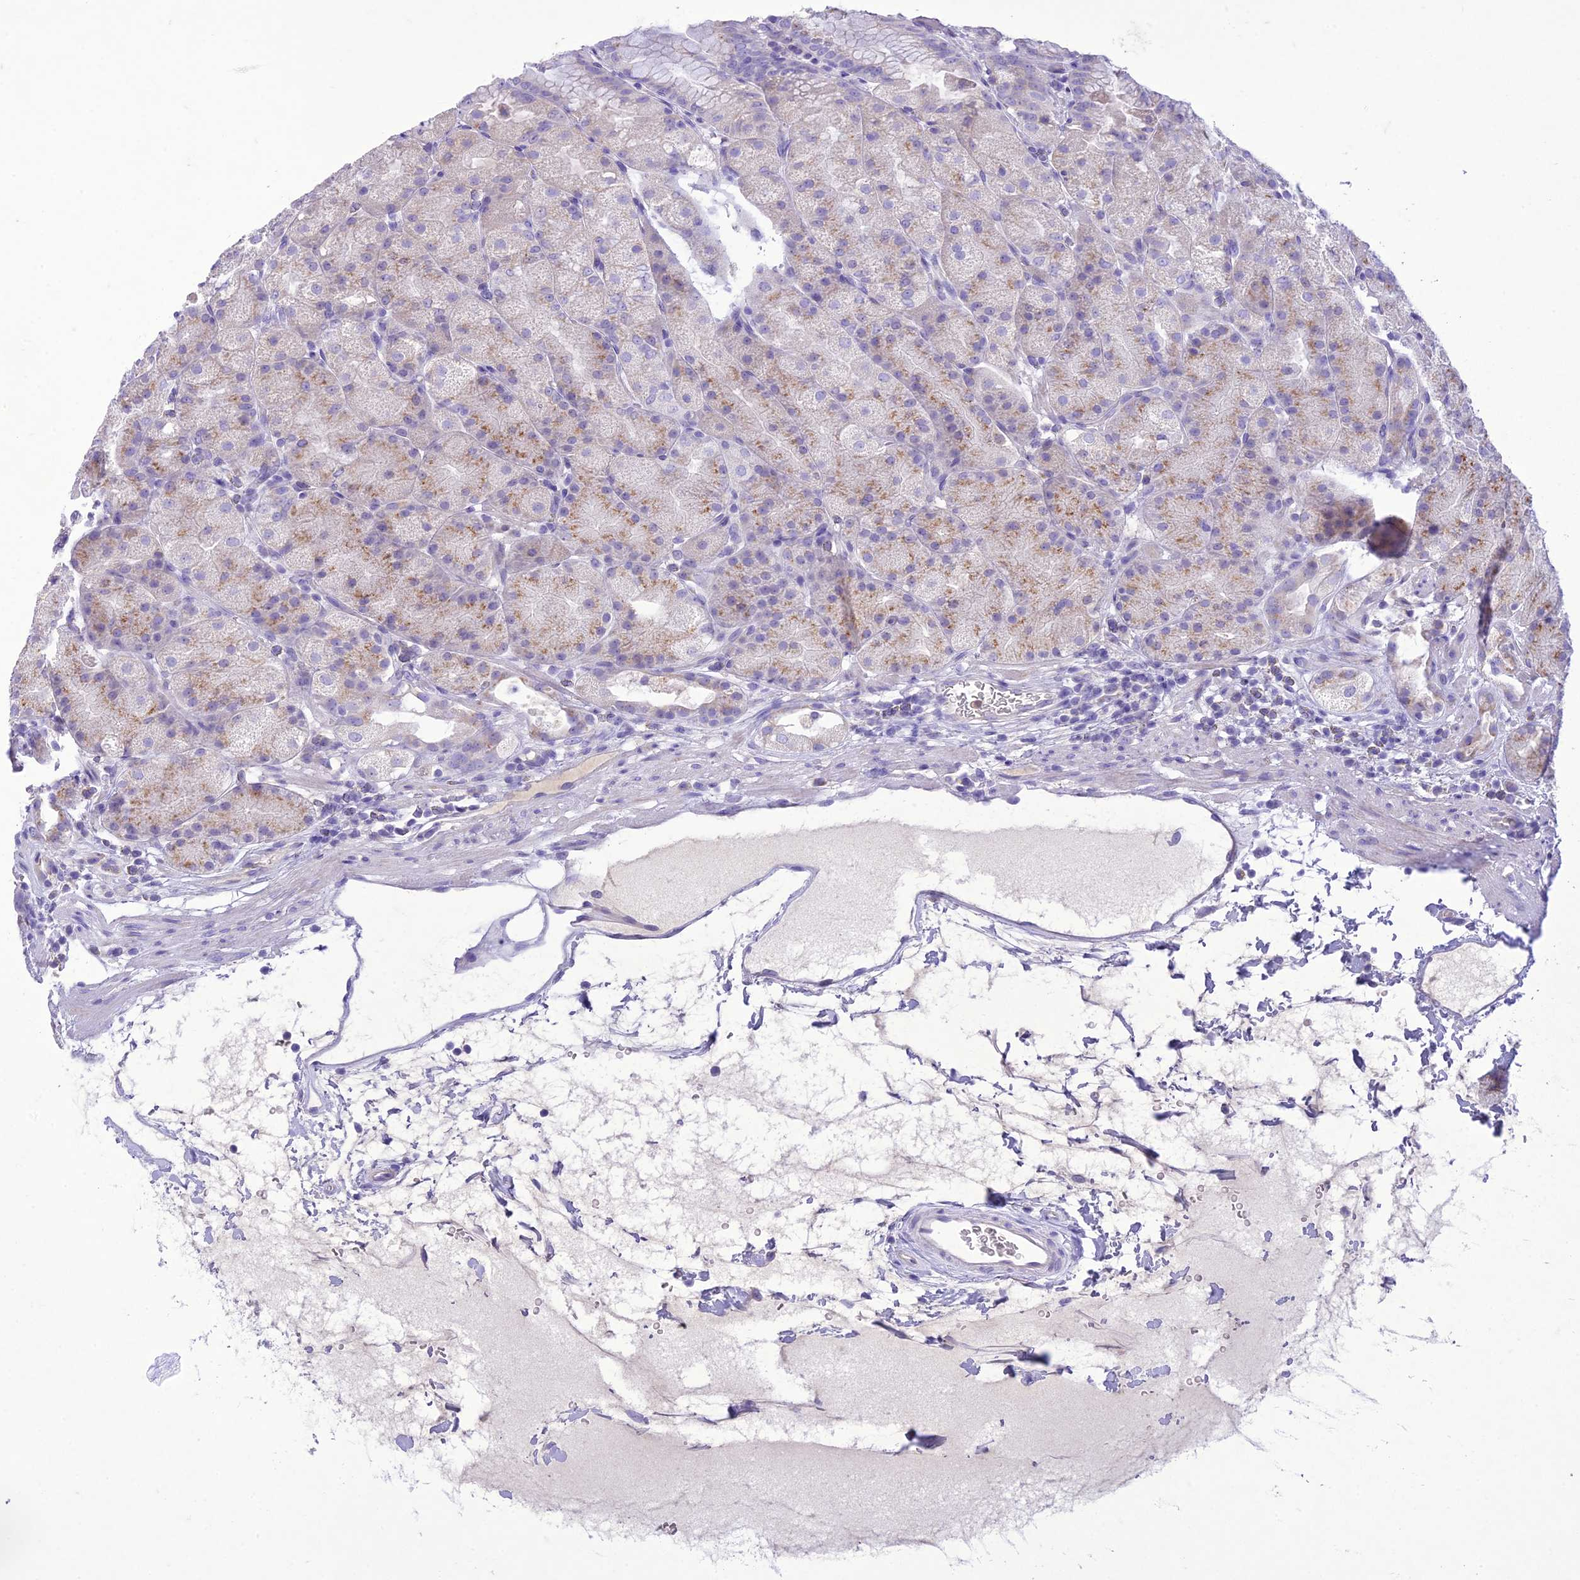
{"staining": {"intensity": "moderate", "quantity": "<25%", "location": "cytoplasmic/membranous"}, "tissue": "stomach", "cell_type": "Glandular cells", "image_type": "normal", "snomed": [{"axis": "morphology", "description": "Normal tissue, NOS"}, {"axis": "topography", "description": "Stomach, upper"}, {"axis": "topography", "description": "Stomach, lower"}], "caption": "A low amount of moderate cytoplasmic/membranous positivity is identified in about <25% of glandular cells in unremarkable stomach.", "gene": "SLC13A5", "patient": {"sex": "male", "age": 62}}